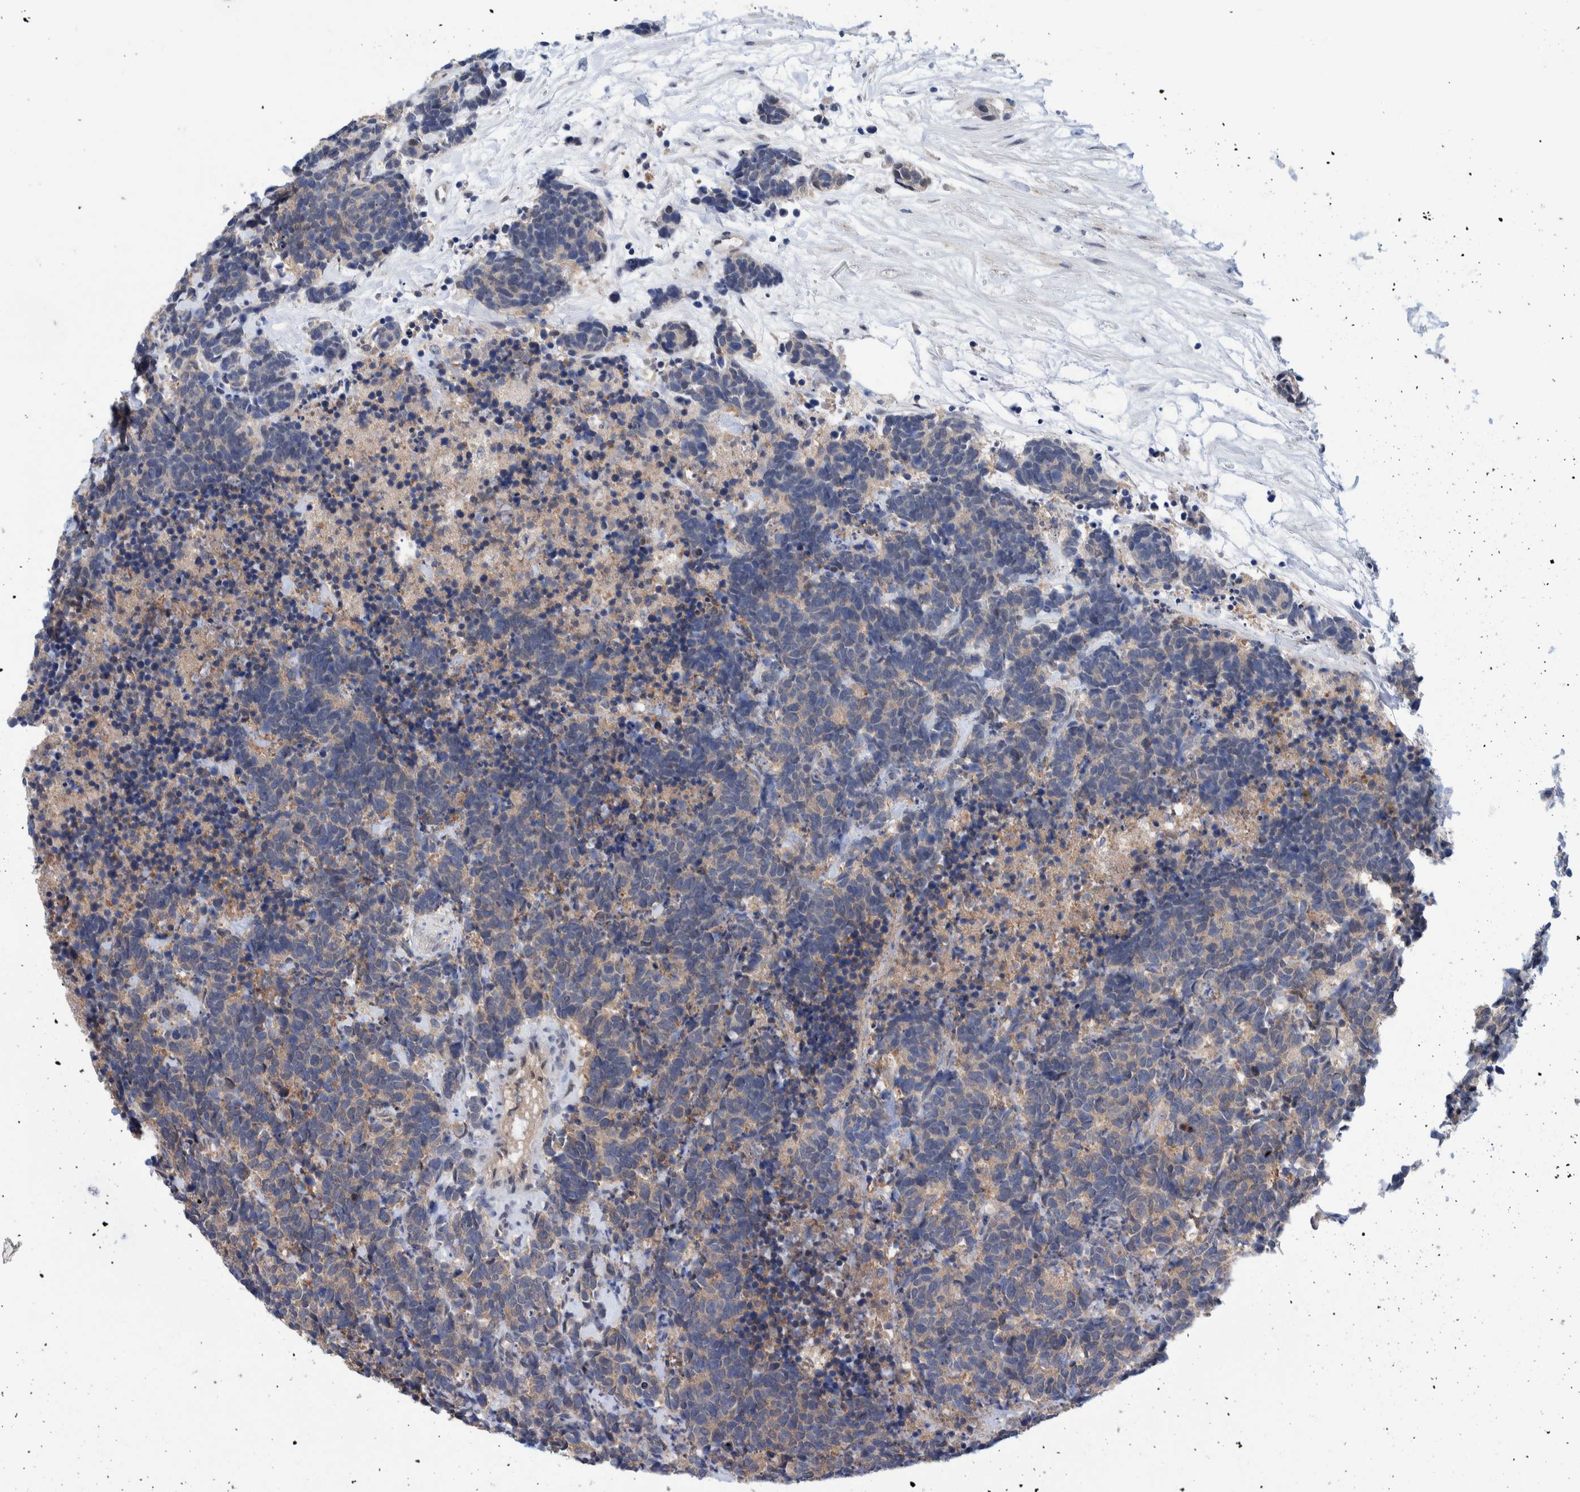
{"staining": {"intensity": "weak", "quantity": "<25%", "location": "cytoplasmic/membranous"}, "tissue": "carcinoid", "cell_type": "Tumor cells", "image_type": "cancer", "snomed": [{"axis": "morphology", "description": "Carcinoma, NOS"}, {"axis": "morphology", "description": "Carcinoid, malignant, NOS"}, {"axis": "topography", "description": "Urinary bladder"}], "caption": "Carcinoid stained for a protein using immunohistochemistry (IHC) reveals no positivity tumor cells.", "gene": "PFAS", "patient": {"sex": "male", "age": 57}}